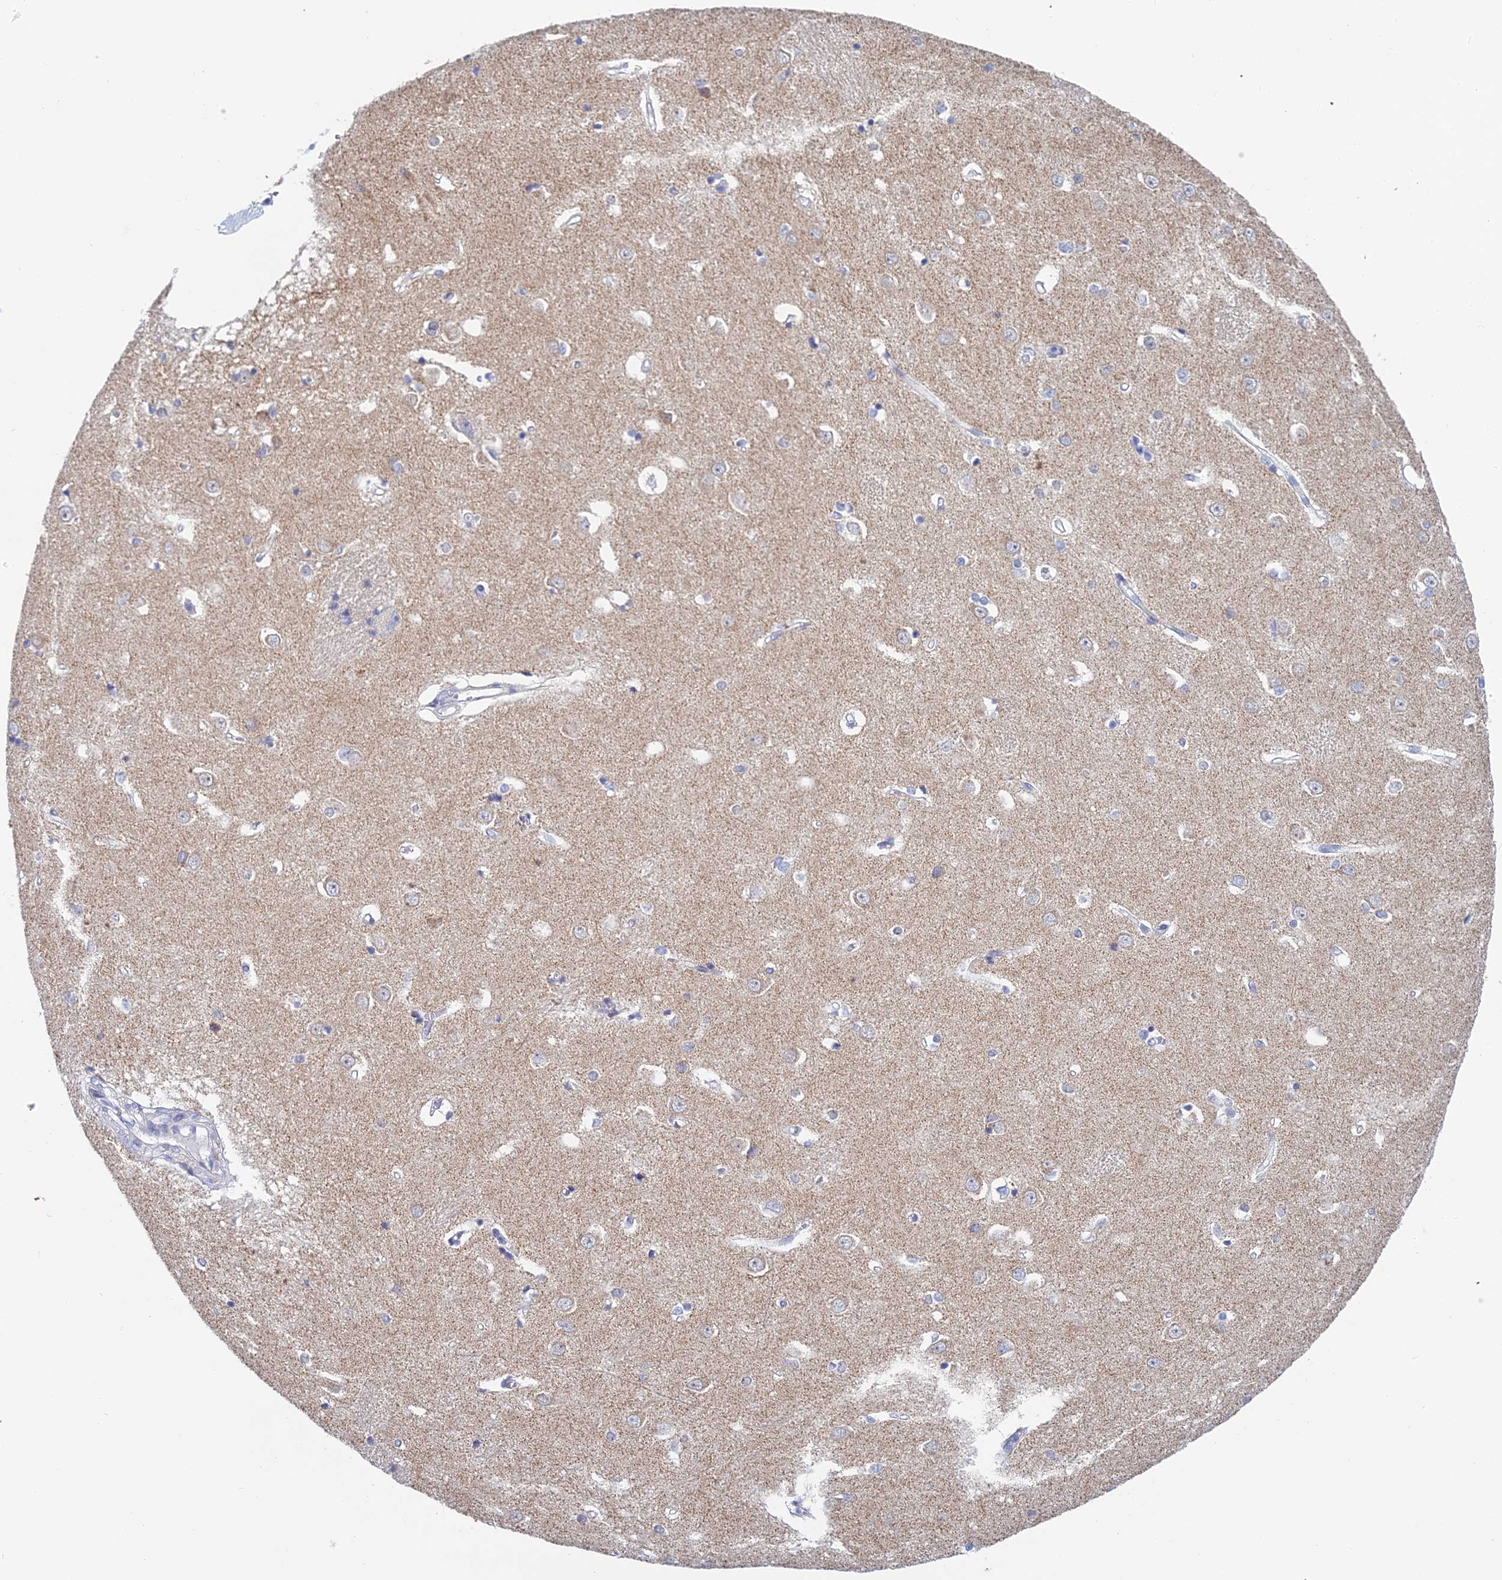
{"staining": {"intensity": "weak", "quantity": "<25%", "location": "cytoplasmic/membranous"}, "tissue": "caudate", "cell_type": "Glial cells", "image_type": "normal", "snomed": [{"axis": "morphology", "description": "Normal tissue, NOS"}, {"axis": "topography", "description": "Lateral ventricle wall"}], "caption": "Protein analysis of benign caudate displays no significant expression in glial cells.", "gene": "ACSM1", "patient": {"sex": "male", "age": 37}}